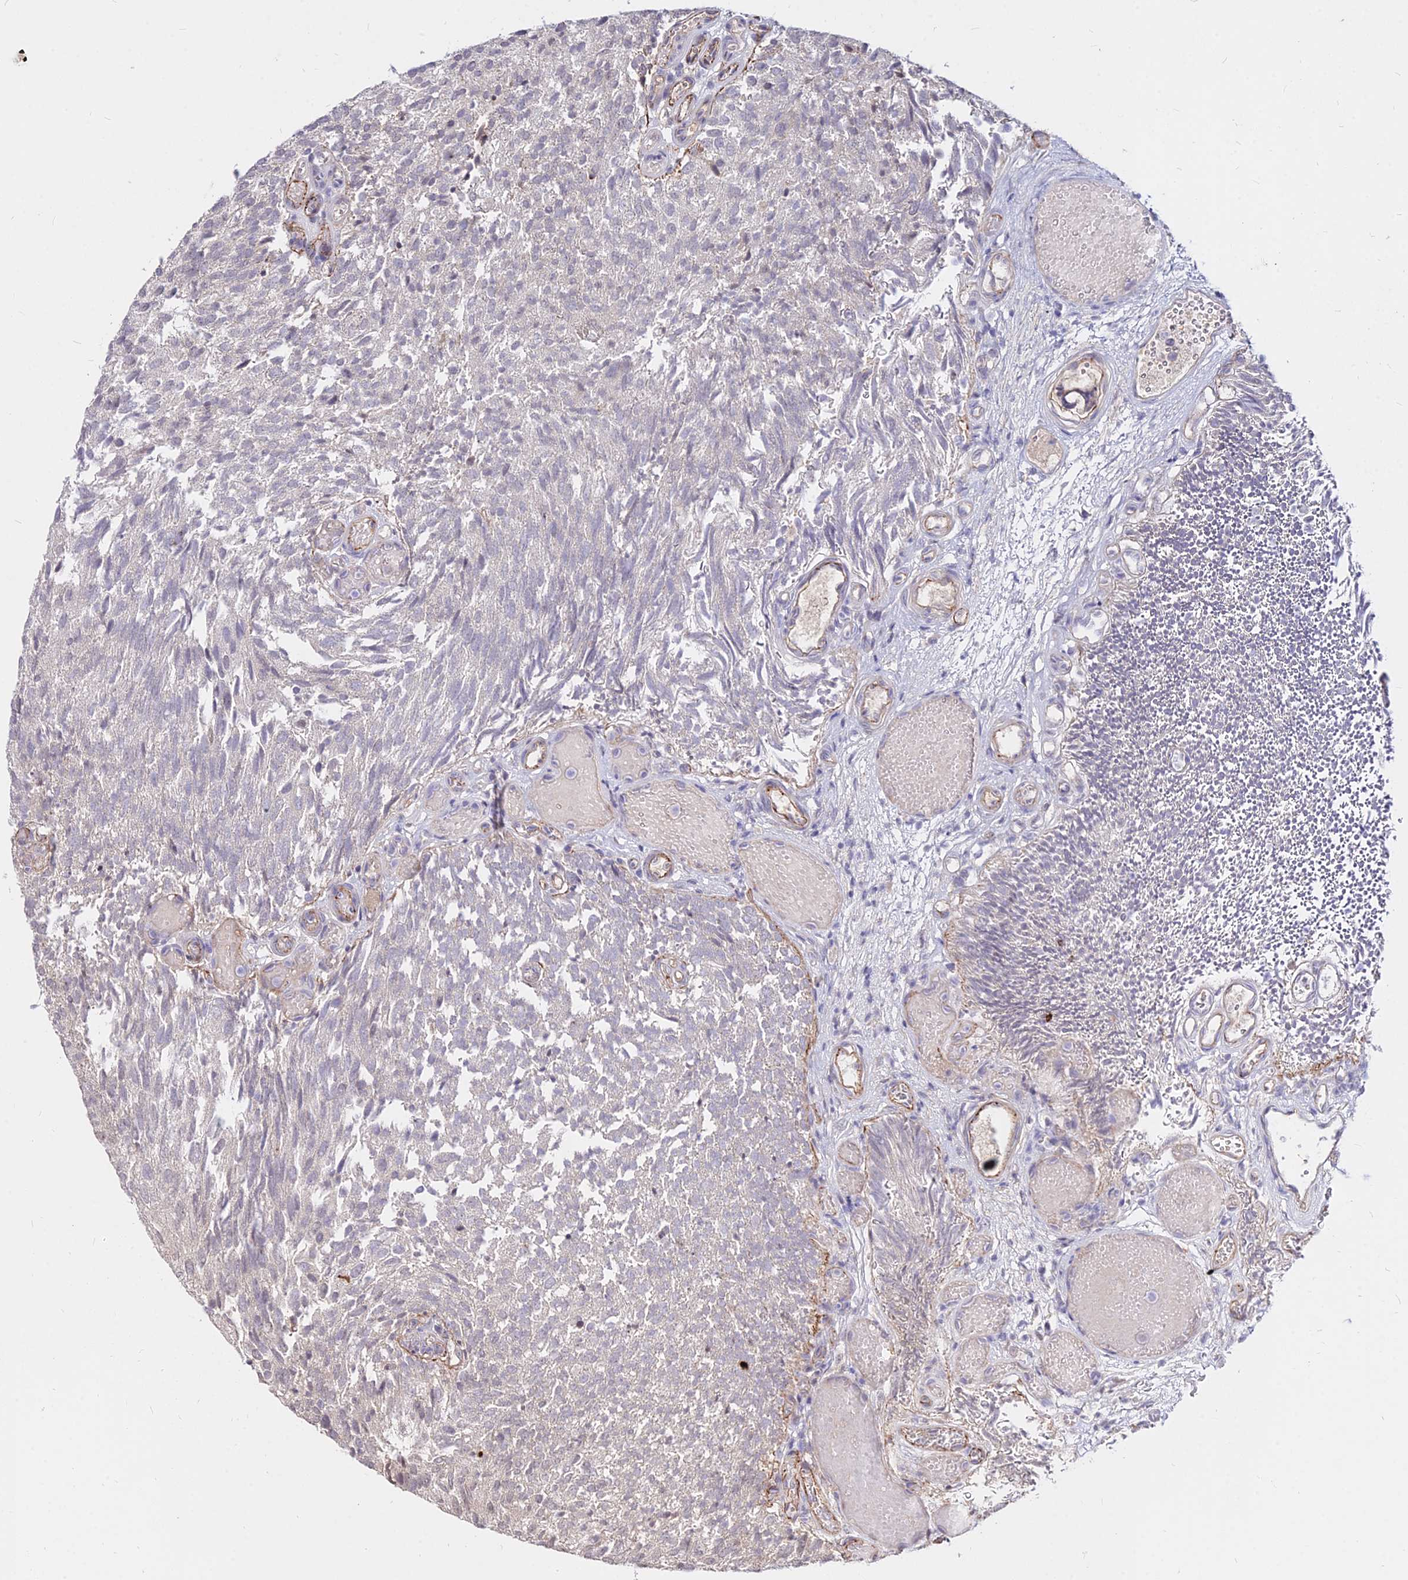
{"staining": {"intensity": "negative", "quantity": "none", "location": "none"}, "tissue": "urothelial cancer", "cell_type": "Tumor cells", "image_type": "cancer", "snomed": [{"axis": "morphology", "description": "Urothelial carcinoma, Low grade"}, {"axis": "topography", "description": "Urinary bladder"}], "caption": "DAB (3,3'-diaminobenzidine) immunohistochemical staining of urothelial cancer exhibits no significant staining in tumor cells. The staining is performed using DAB (3,3'-diaminobenzidine) brown chromogen with nuclei counter-stained in using hematoxylin.", "gene": "C11orf68", "patient": {"sex": "male", "age": 78}}